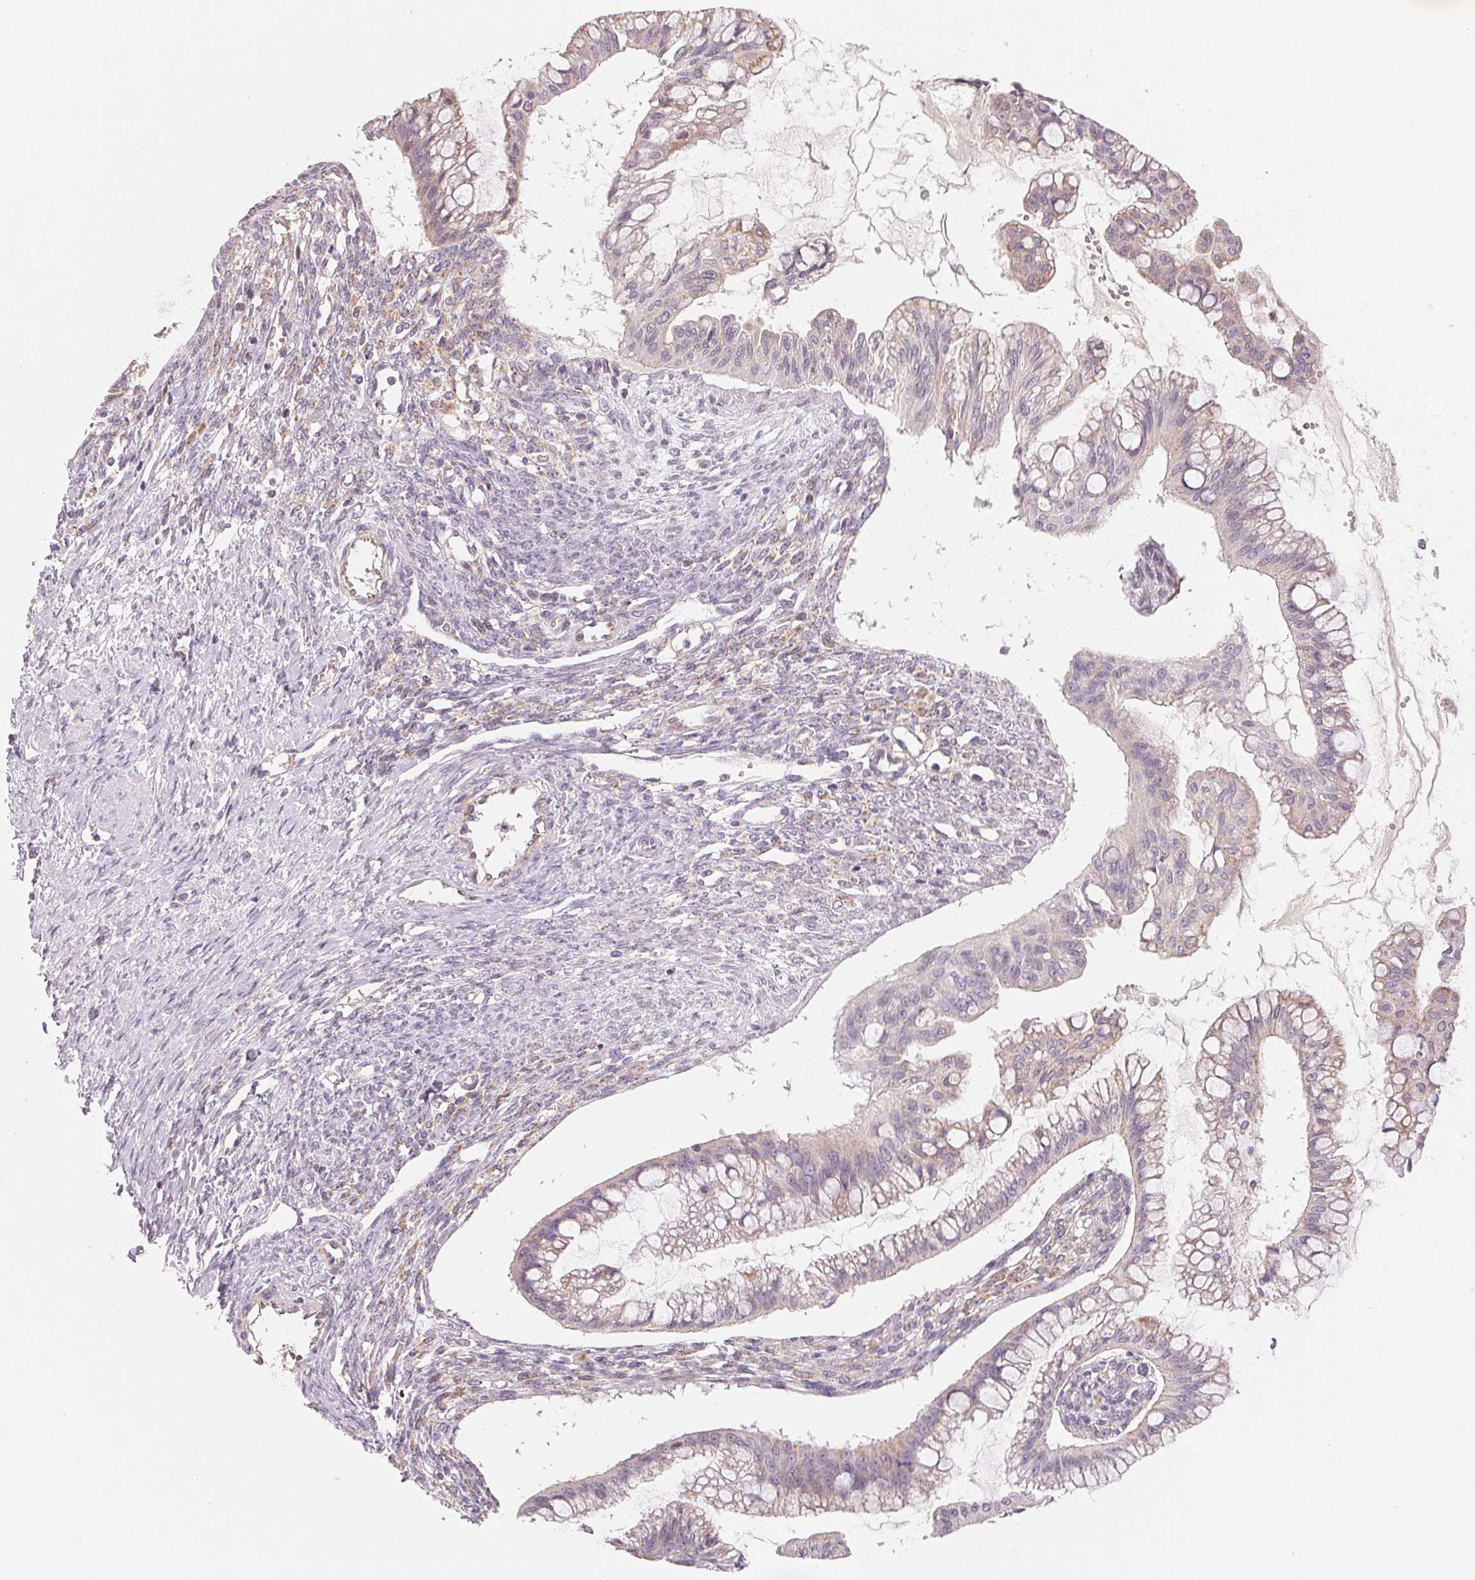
{"staining": {"intensity": "negative", "quantity": "none", "location": "none"}, "tissue": "ovarian cancer", "cell_type": "Tumor cells", "image_type": "cancer", "snomed": [{"axis": "morphology", "description": "Cystadenocarcinoma, mucinous, NOS"}, {"axis": "topography", "description": "Ovary"}], "caption": "Tumor cells are negative for brown protein staining in mucinous cystadenocarcinoma (ovarian).", "gene": "HINT2", "patient": {"sex": "female", "age": 73}}